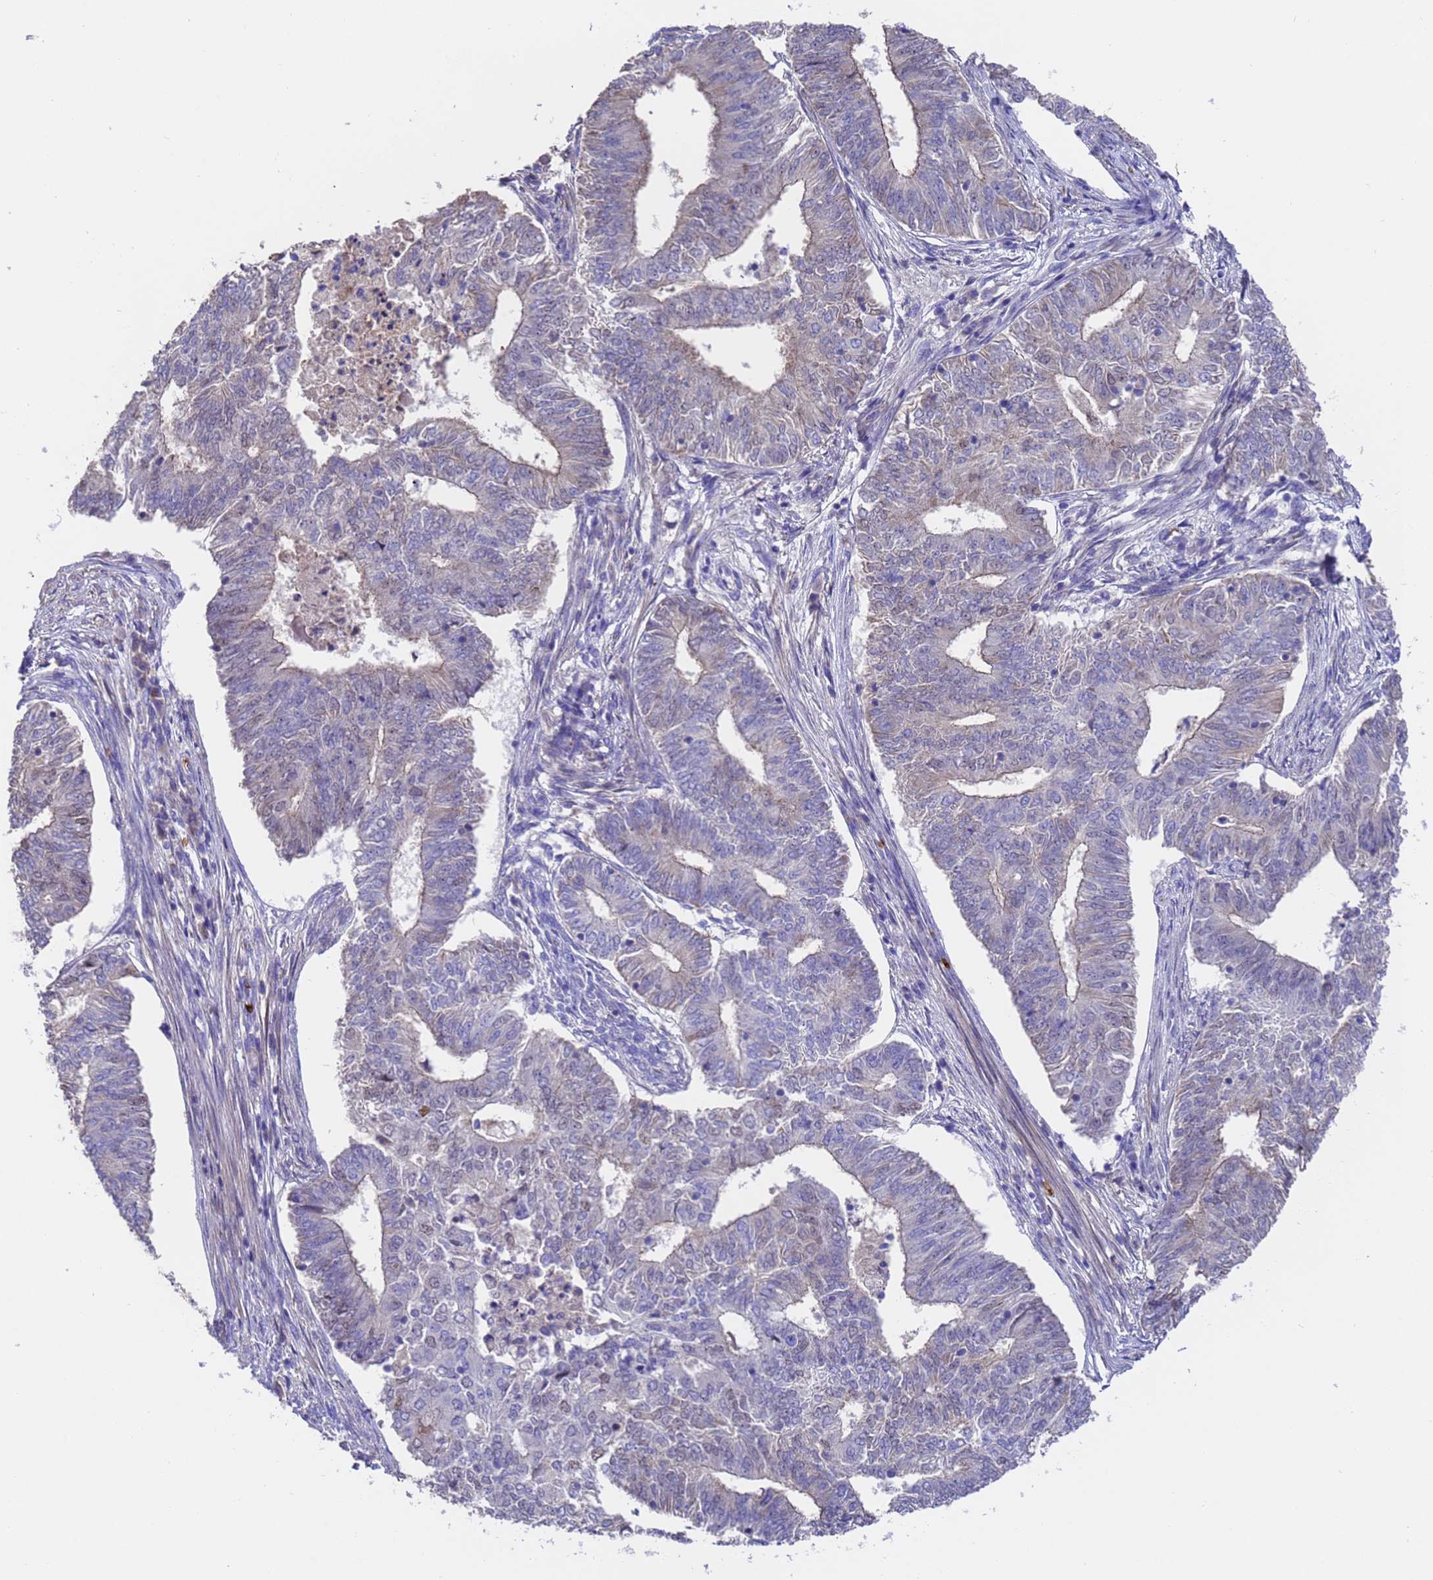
{"staining": {"intensity": "negative", "quantity": "none", "location": "none"}, "tissue": "endometrial cancer", "cell_type": "Tumor cells", "image_type": "cancer", "snomed": [{"axis": "morphology", "description": "Adenocarcinoma, NOS"}, {"axis": "topography", "description": "Endometrium"}], "caption": "An IHC photomicrograph of adenocarcinoma (endometrial) is shown. There is no staining in tumor cells of adenocarcinoma (endometrial).", "gene": "ELP6", "patient": {"sex": "female", "age": 62}}